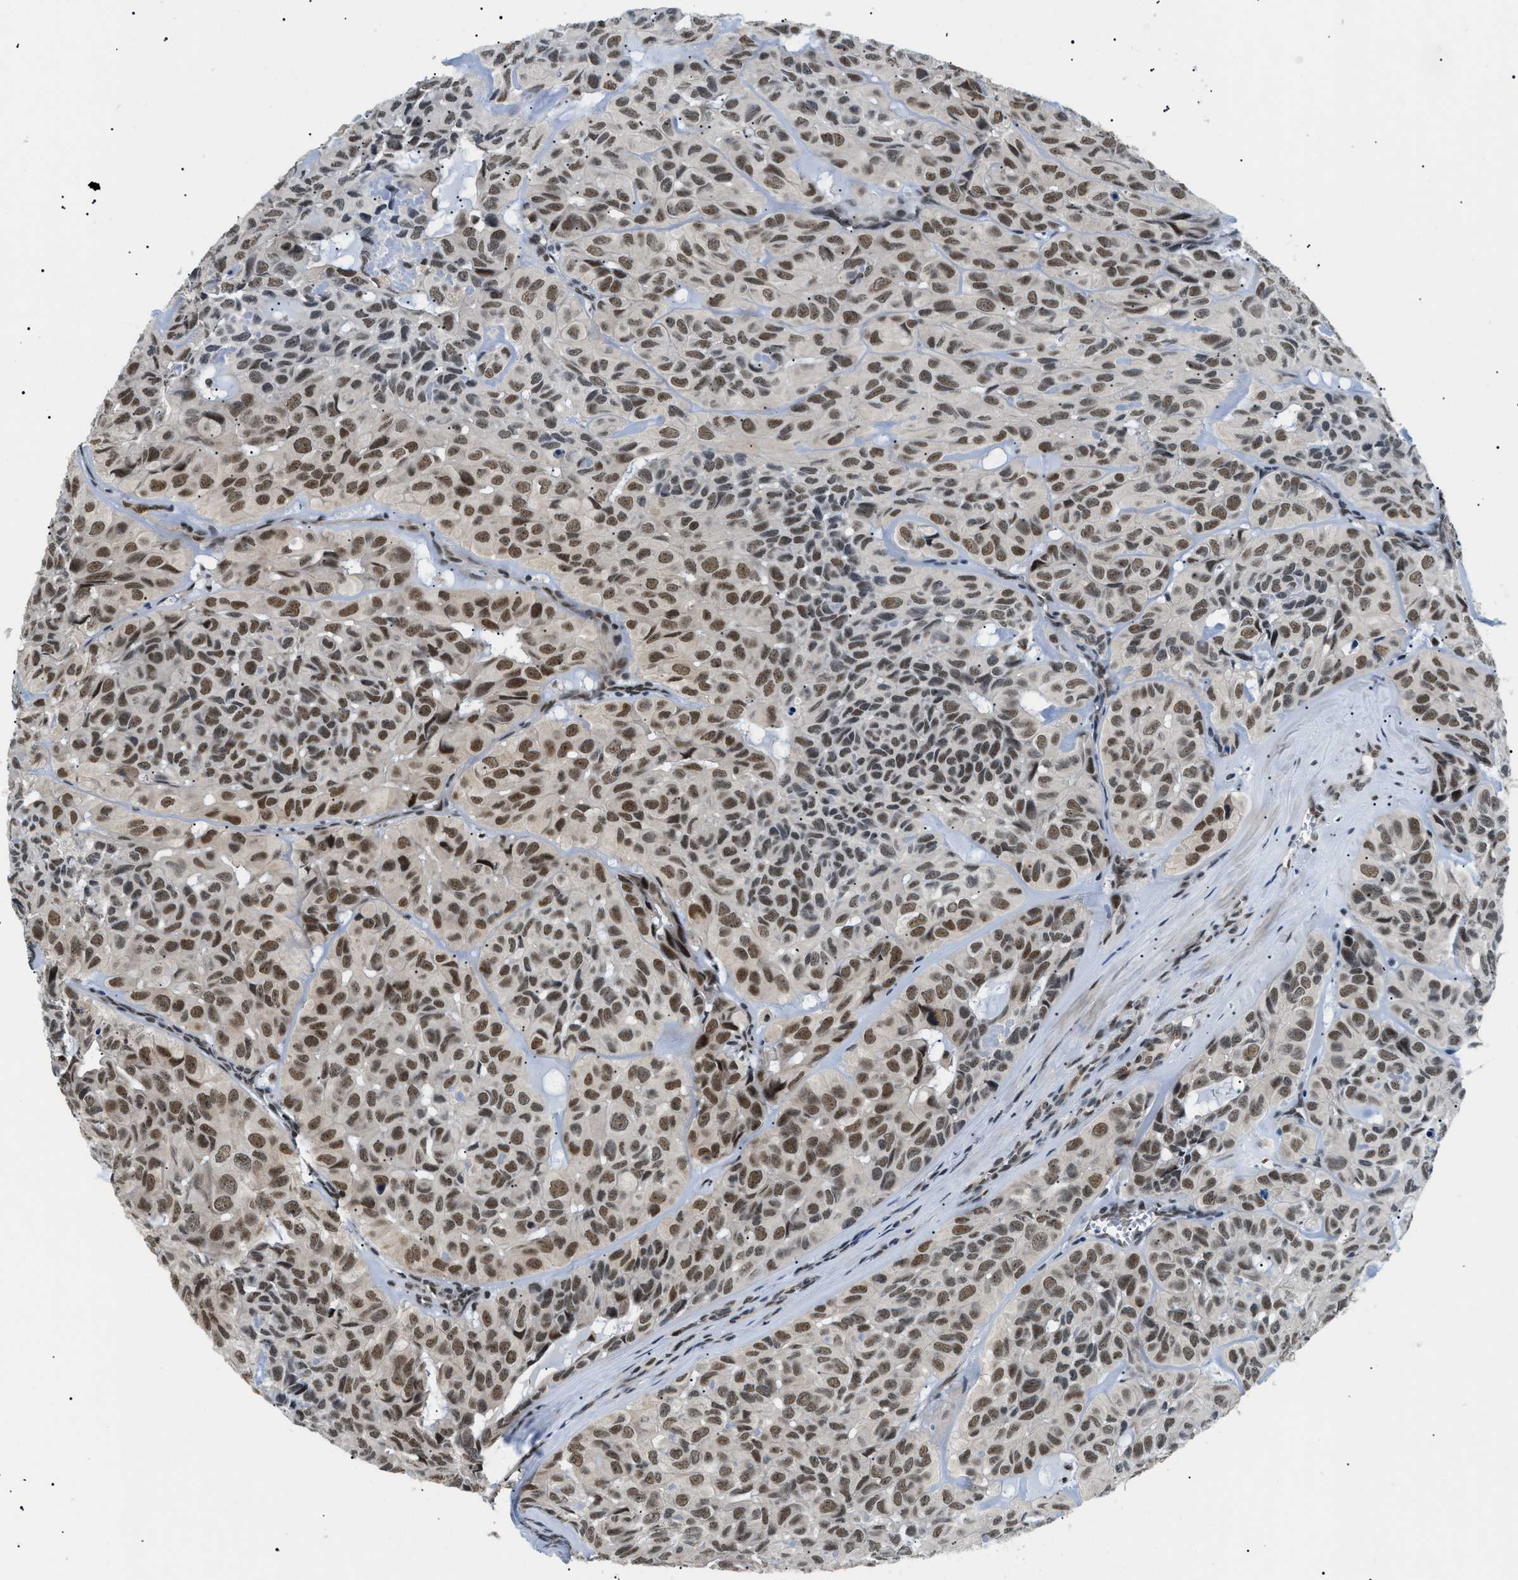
{"staining": {"intensity": "strong", "quantity": ">75%", "location": "nuclear"}, "tissue": "head and neck cancer", "cell_type": "Tumor cells", "image_type": "cancer", "snomed": [{"axis": "morphology", "description": "Adenocarcinoma, NOS"}, {"axis": "topography", "description": "Salivary gland, NOS"}, {"axis": "topography", "description": "Head-Neck"}], "caption": "DAB immunohistochemical staining of human head and neck cancer (adenocarcinoma) shows strong nuclear protein expression in approximately >75% of tumor cells.", "gene": "RBM15", "patient": {"sex": "female", "age": 76}}